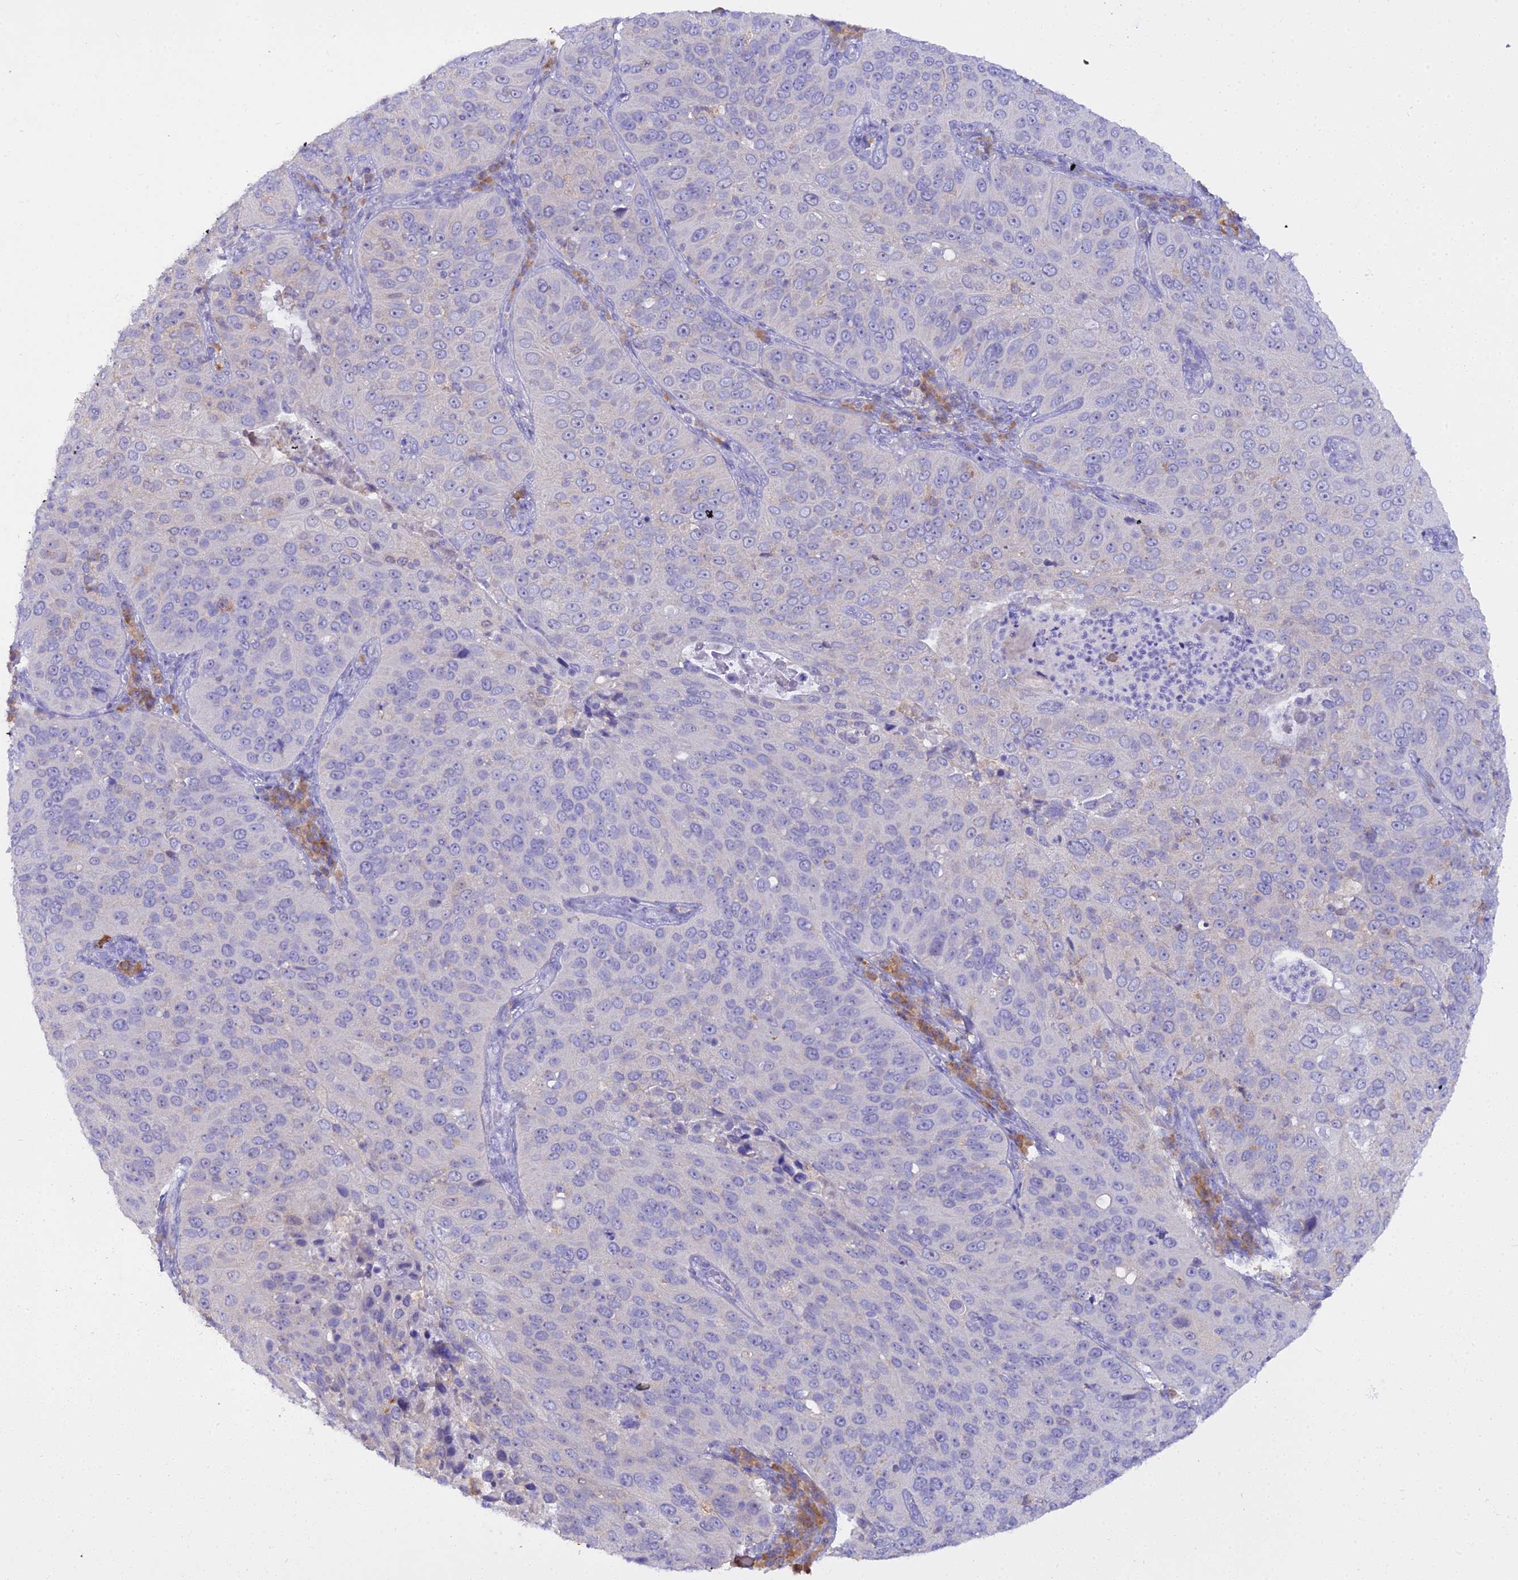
{"staining": {"intensity": "negative", "quantity": "none", "location": "none"}, "tissue": "cervical cancer", "cell_type": "Tumor cells", "image_type": "cancer", "snomed": [{"axis": "morphology", "description": "Squamous cell carcinoma, NOS"}, {"axis": "topography", "description": "Cervix"}], "caption": "A photomicrograph of human cervical cancer (squamous cell carcinoma) is negative for staining in tumor cells.", "gene": "BLNK", "patient": {"sex": "female", "age": 36}}